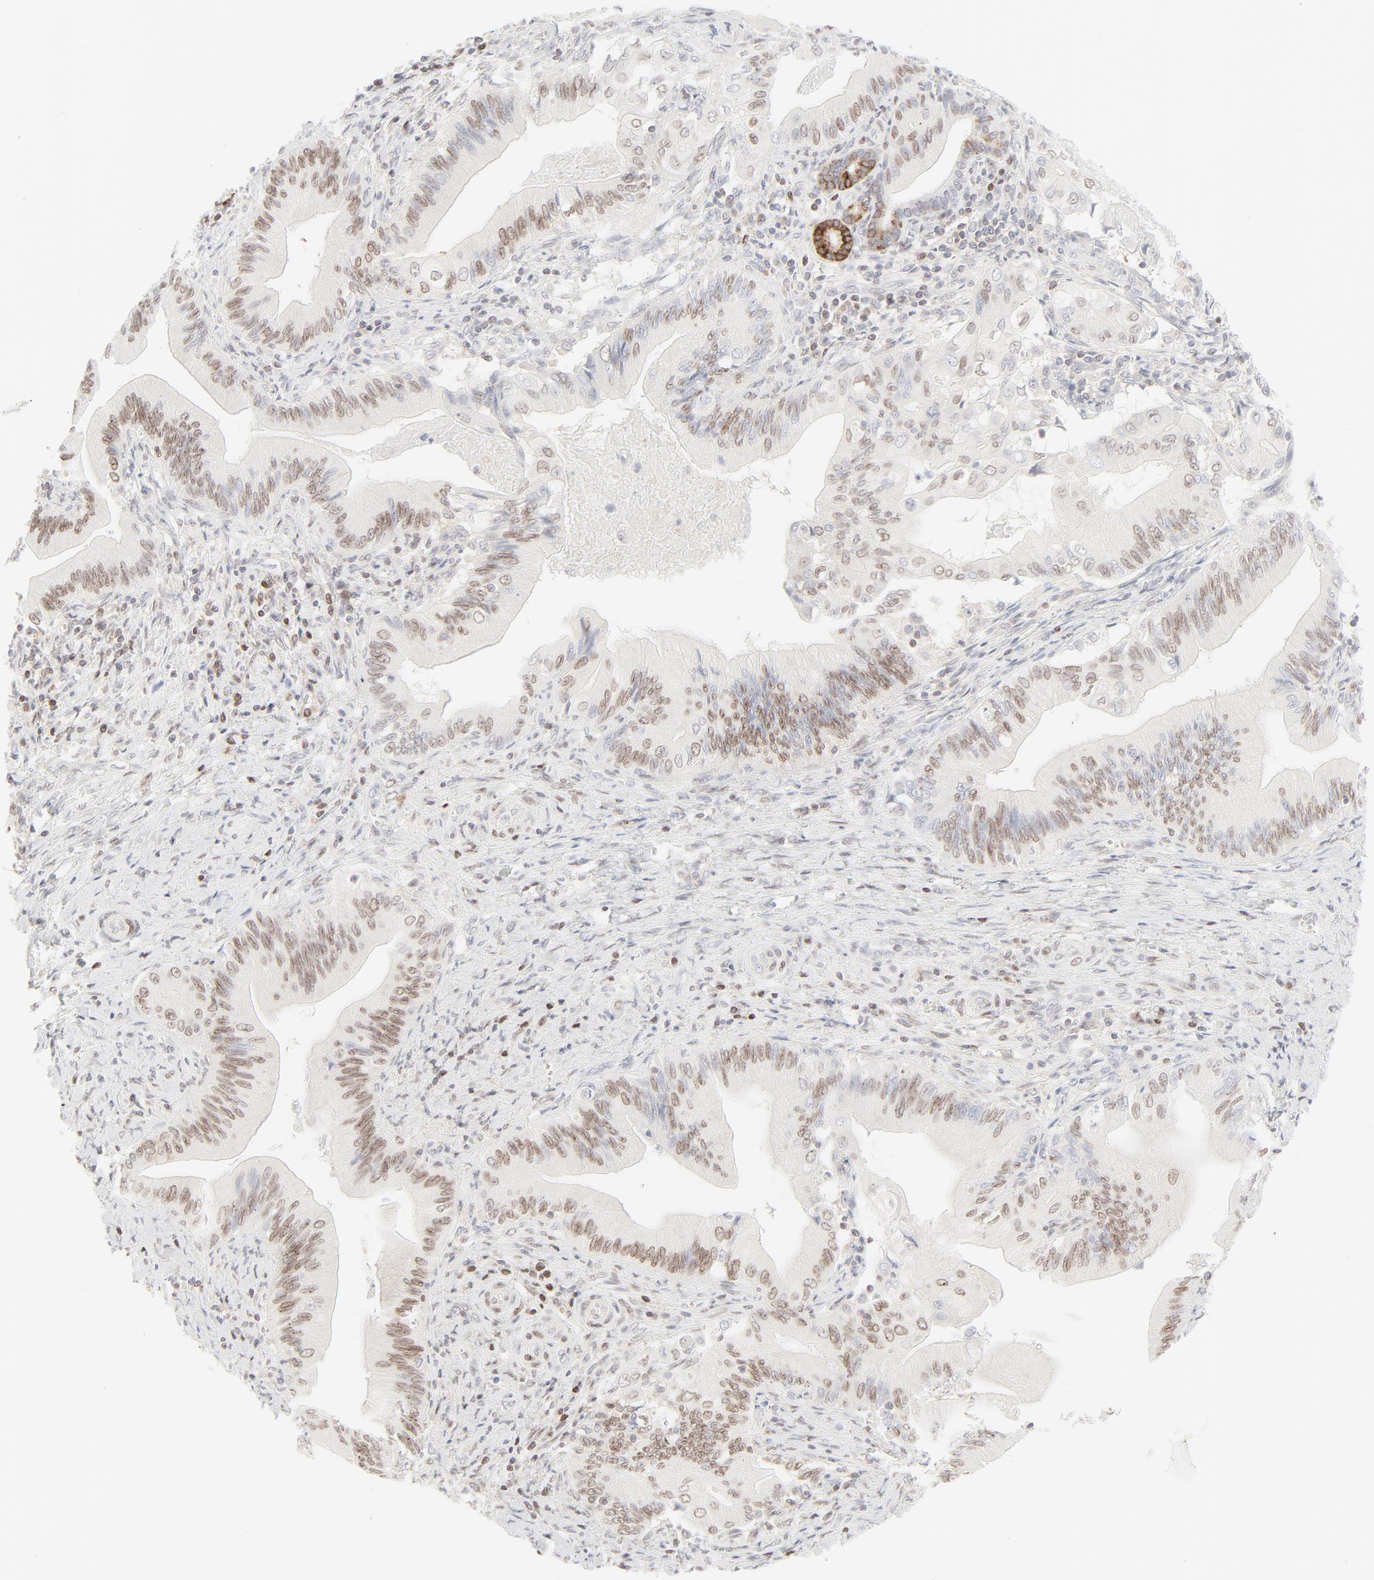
{"staining": {"intensity": "moderate", "quantity": "25%-75%", "location": "nuclear"}, "tissue": "liver cancer", "cell_type": "Tumor cells", "image_type": "cancer", "snomed": [{"axis": "morphology", "description": "Cholangiocarcinoma"}, {"axis": "topography", "description": "Liver"}], "caption": "This is an image of immunohistochemistry (IHC) staining of liver cancer (cholangiocarcinoma), which shows moderate staining in the nuclear of tumor cells.", "gene": "PRKCB", "patient": {"sex": "male", "age": 58}}